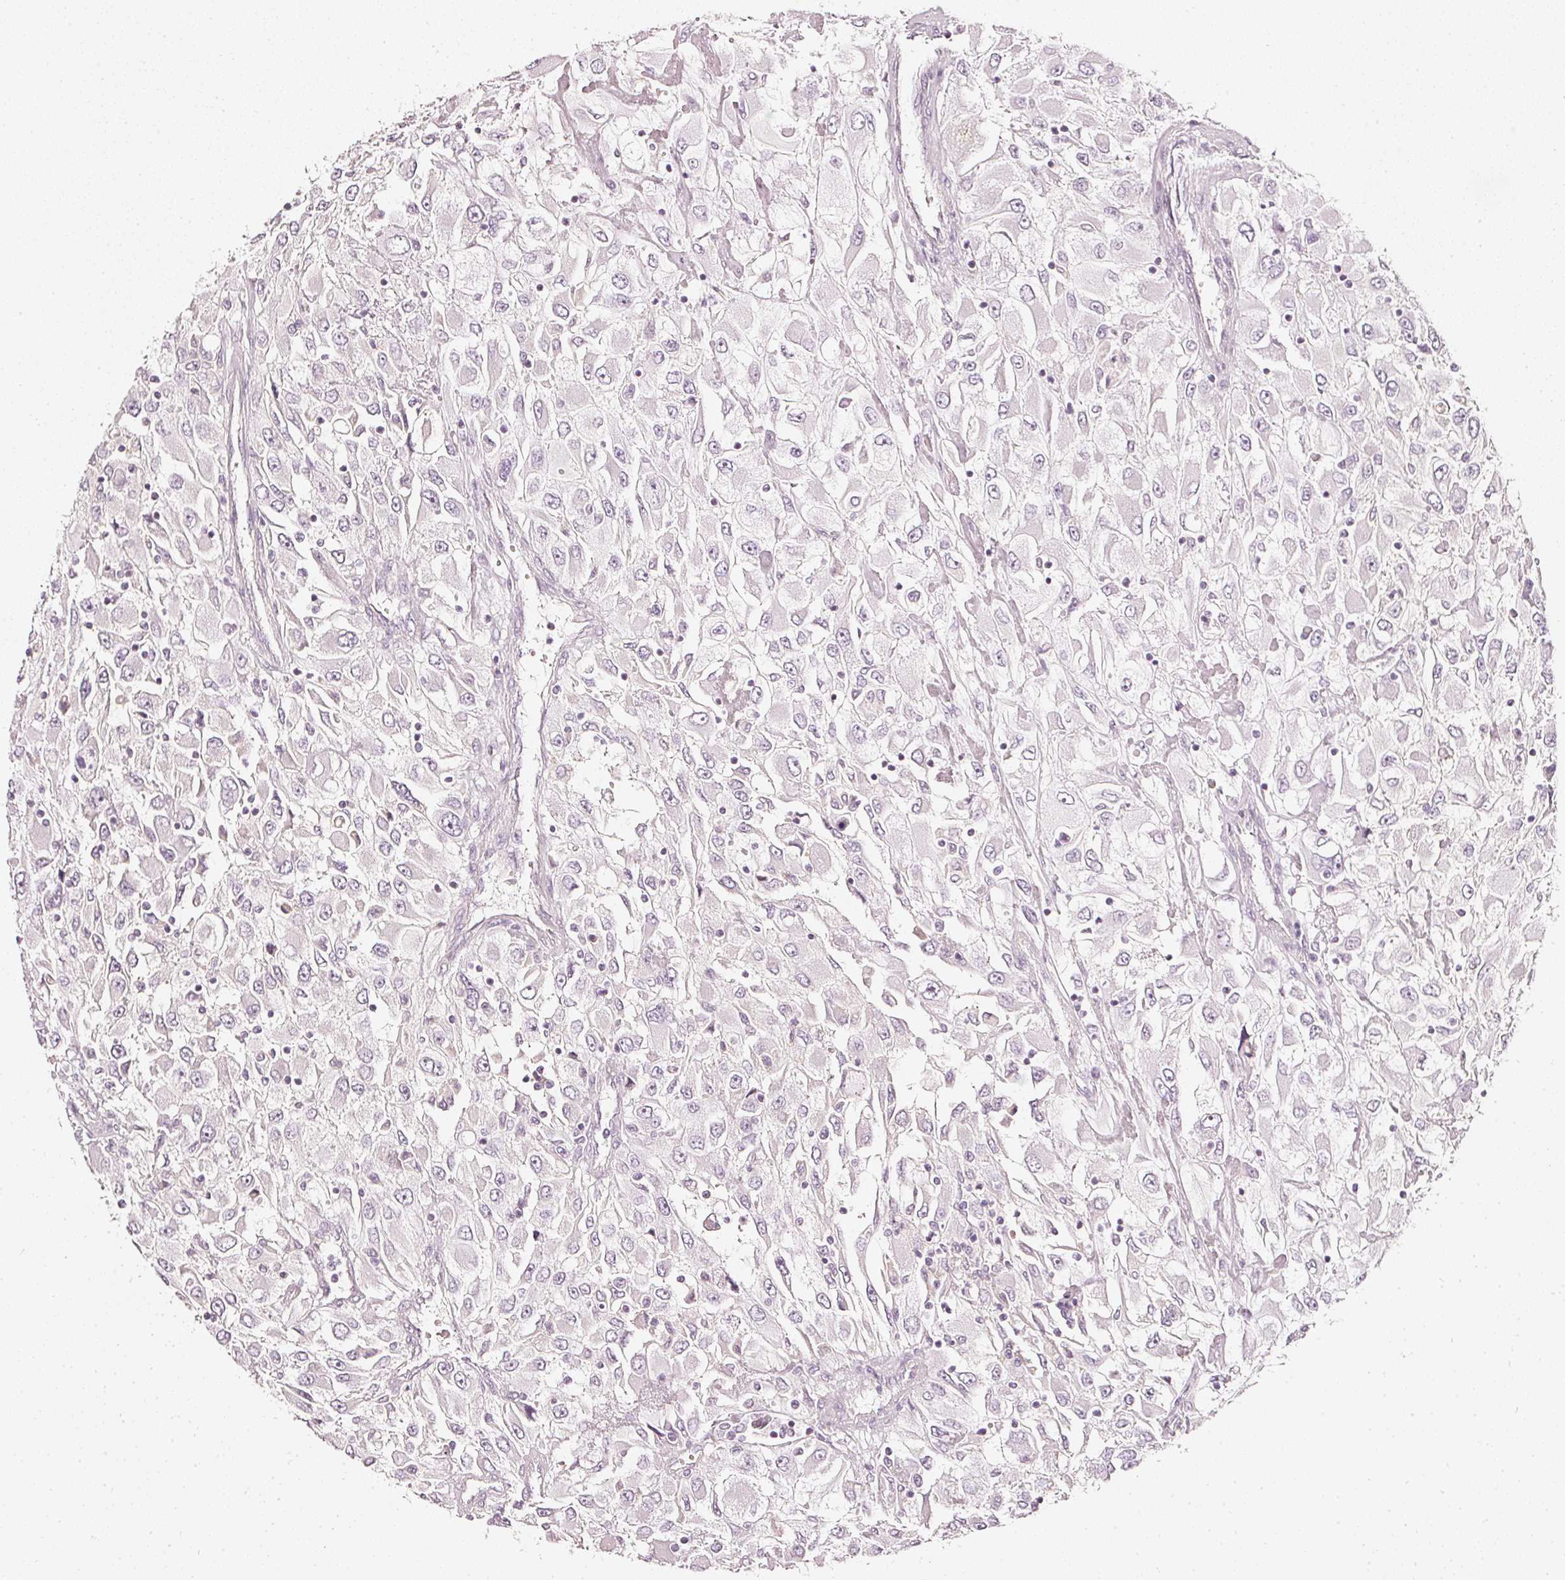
{"staining": {"intensity": "negative", "quantity": "none", "location": "none"}, "tissue": "renal cancer", "cell_type": "Tumor cells", "image_type": "cancer", "snomed": [{"axis": "morphology", "description": "Adenocarcinoma, NOS"}, {"axis": "topography", "description": "Kidney"}], "caption": "Immunohistochemistry image of neoplastic tissue: adenocarcinoma (renal) stained with DAB exhibits no significant protein staining in tumor cells.", "gene": "CNP", "patient": {"sex": "female", "age": 52}}